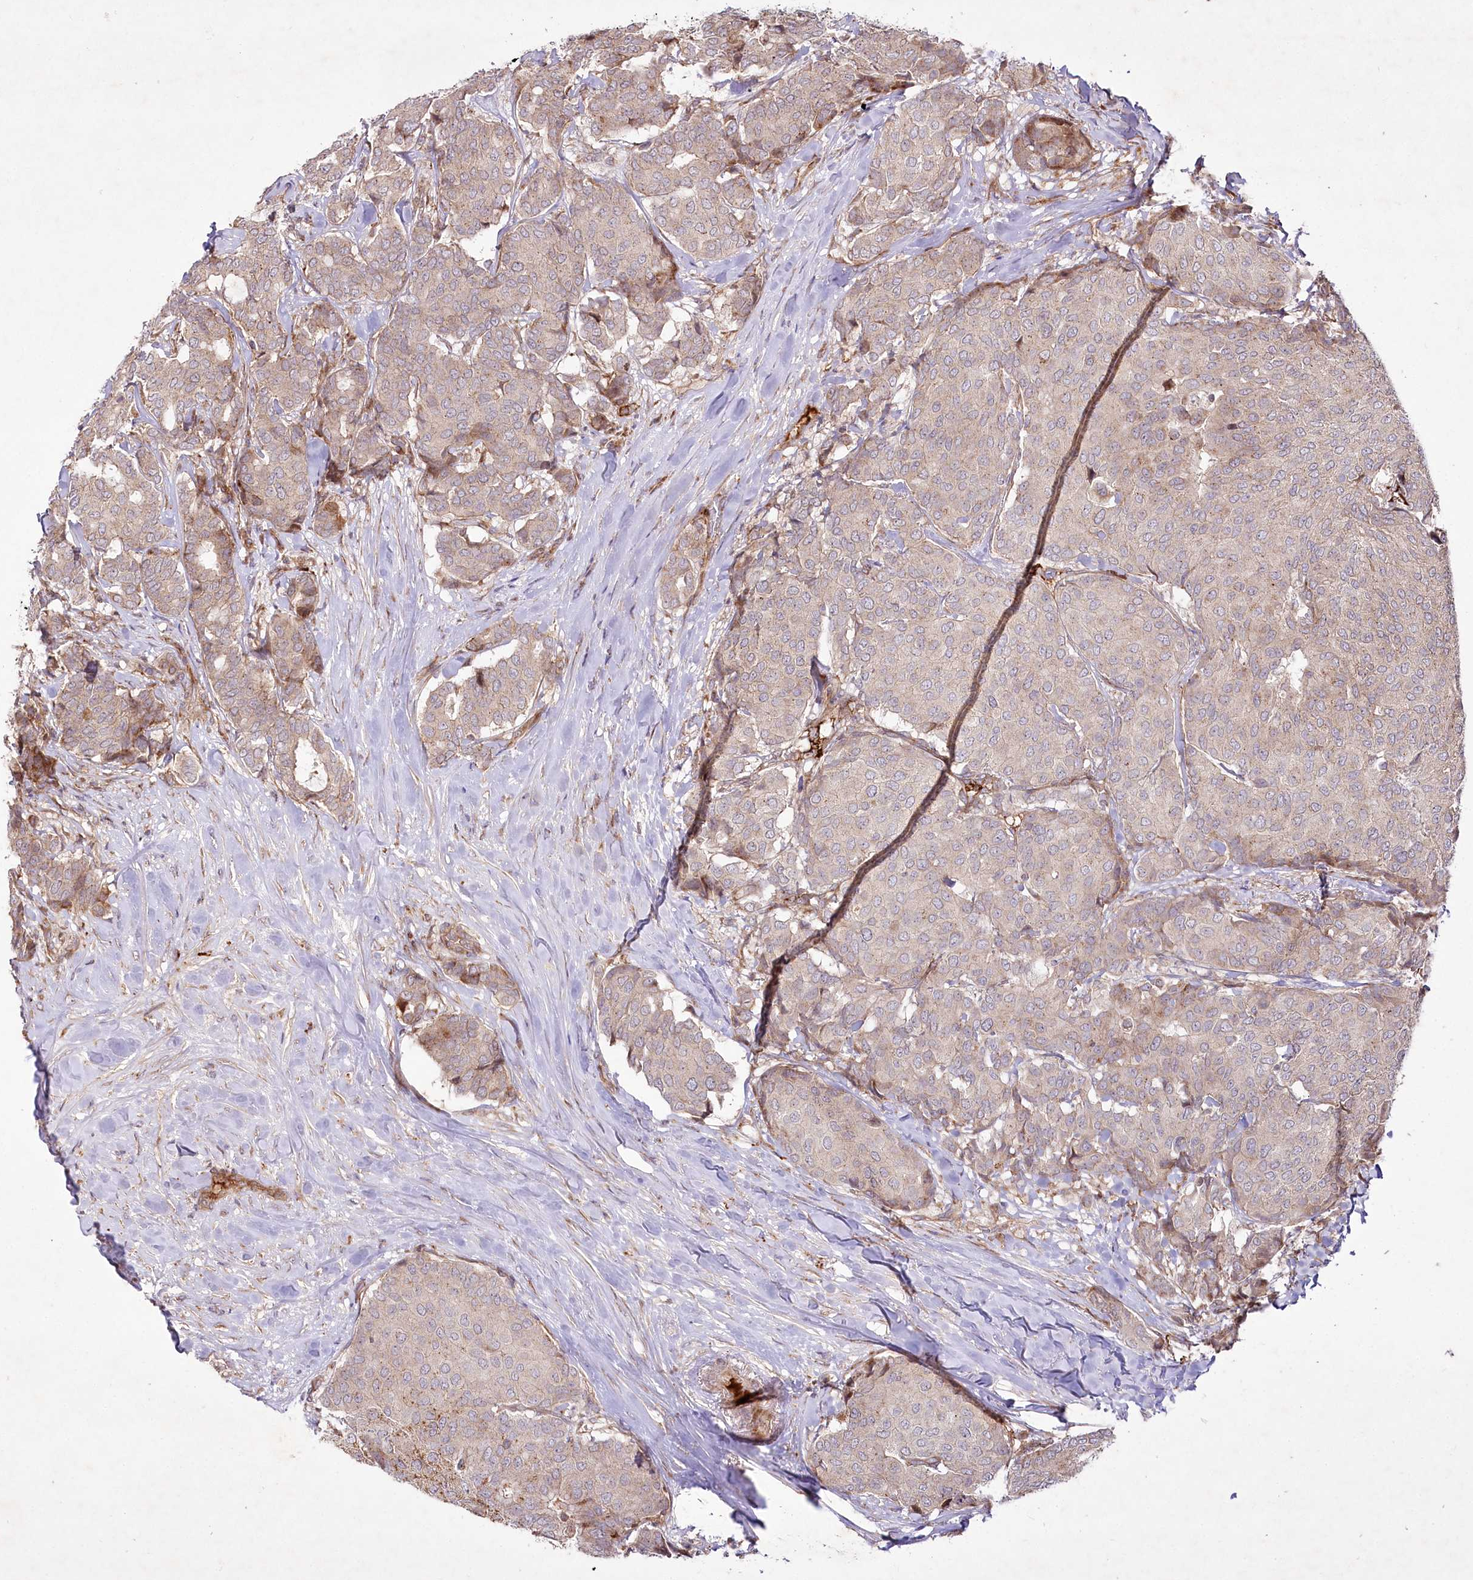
{"staining": {"intensity": "moderate", "quantity": "<25%", "location": "cytoplasmic/membranous"}, "tissue": "breast cancer", "cell_type": "Tumor cells", "image_type": "cancer", "snomed": [{"axis": "morphology", "description": "Duct carcinoma"}, {"axis": "topography", "description": "Breast"}], "caption": "Immunohistochemistry (IHC) histopathology image of neoplastic tissue: breast cancer (infiltrating ductal carcinoma) stained using immunohistochemistry (IHC) reveals low levels of moderate protein expression localized specifically in the cytoplasmic/membranous of tumor cells, appearing as a cytoplasmic/membranous brown color.", "gene": "PSTK", "patient": {"sex": "female", "age": 75}}